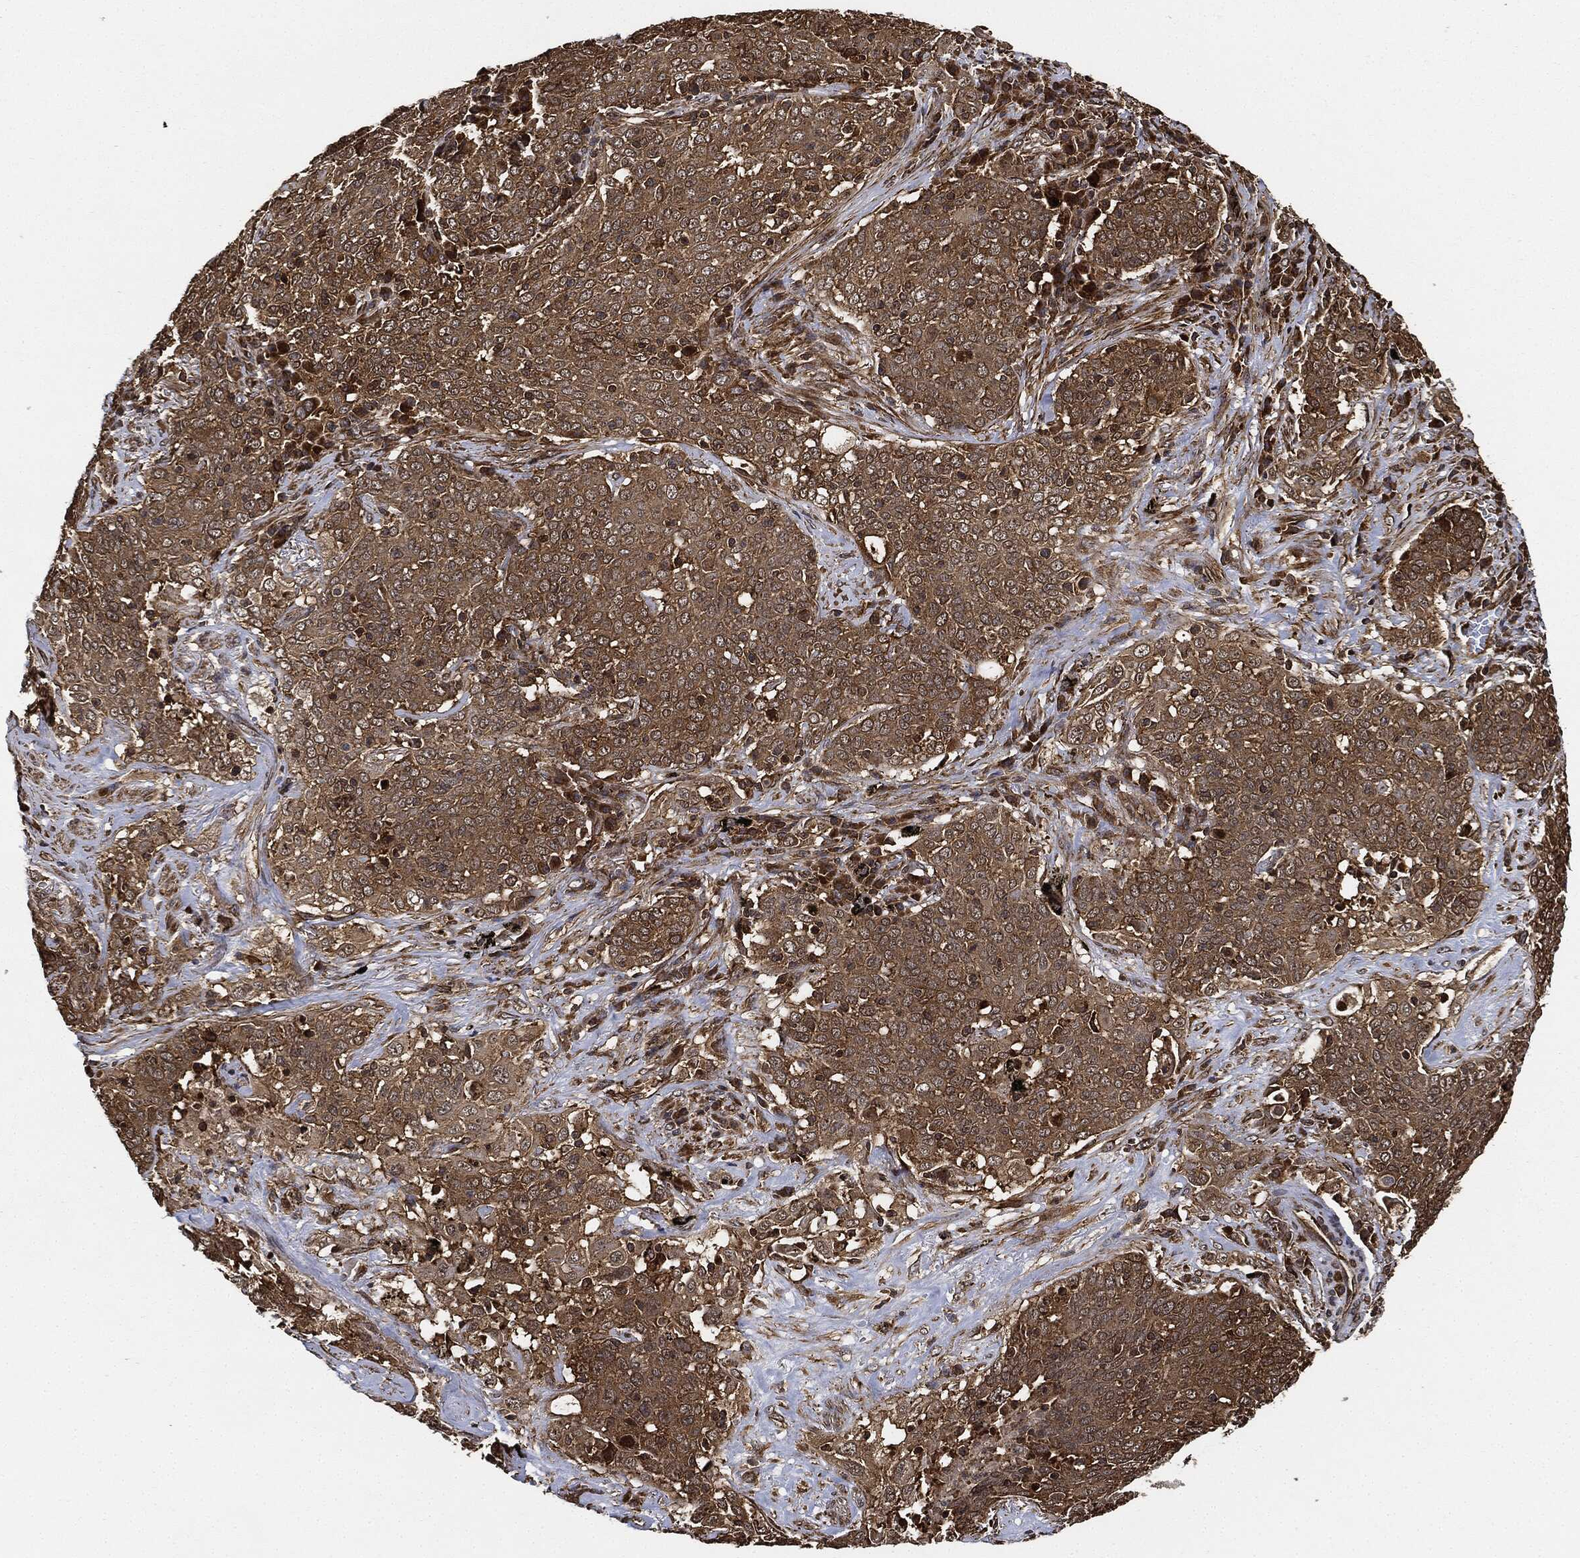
{"staining": {"intensity": "moderate", "quantity": ">75%", "location": "cytoplasmic/membranous"}, "tissue": "lung cancer", "cell_type": "Tumor cells", "image_type": "cancer", "snomed": [{"axis": "morphology", "description": "Squamous cell carcinoma, NOS"}, {"axis": "topography", "description": "Lung"}], "caption": "Immunohistochemistry (IHC) of lung cancer (squamous cell carcinoma) displays medium levels of moderate cytoplasmic/membranous expression in about >75% of tumor cells. The protein of interest is shown in brown color, while the nuclei are stained blue.", "gene": "CEP290", "patient": {"sex": "male", "age": 82}}